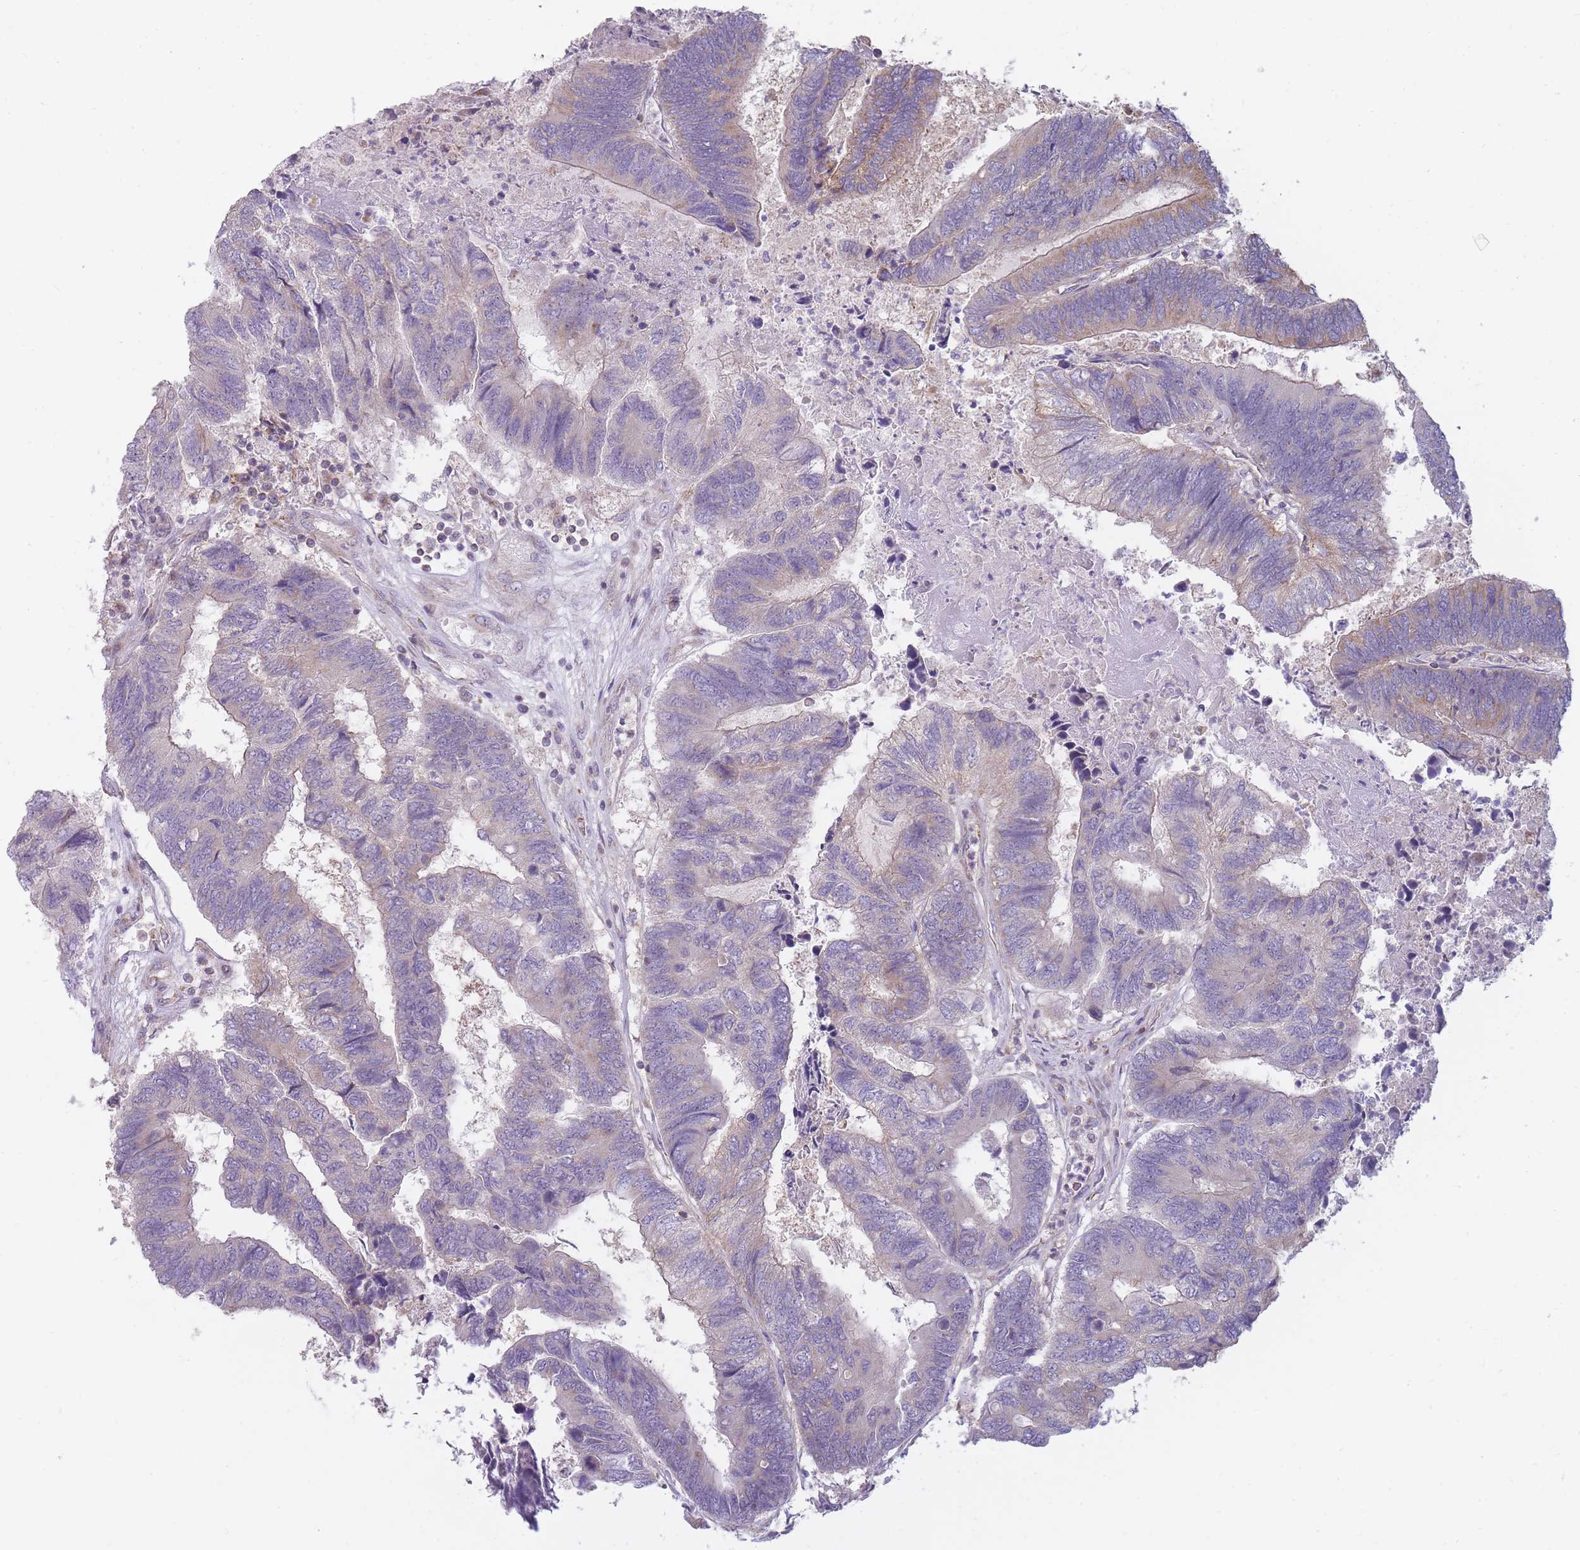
{"staining": {"intensity": "moderate", "quantity": "<25%", "location": "cytoplasmic/membranous"}, "tissue": "colorectal cancer", "cell_type": "Tumor cells", "image_type": "cancer", "snomed": [{"axis": "morphology", "description": "Adenocarcinoma, NOS"}, {"axis": "topography", "description": "Colon"}], "caption": "Adenocarcinoma (colorectal) was stained to show a protein in brown. There is low levels of moderate cytoplasmic/membranous positivity in about <25% of tumor cells.", "gene": "NDUFA9", "patient": {"sex": "female", "age": 67}}